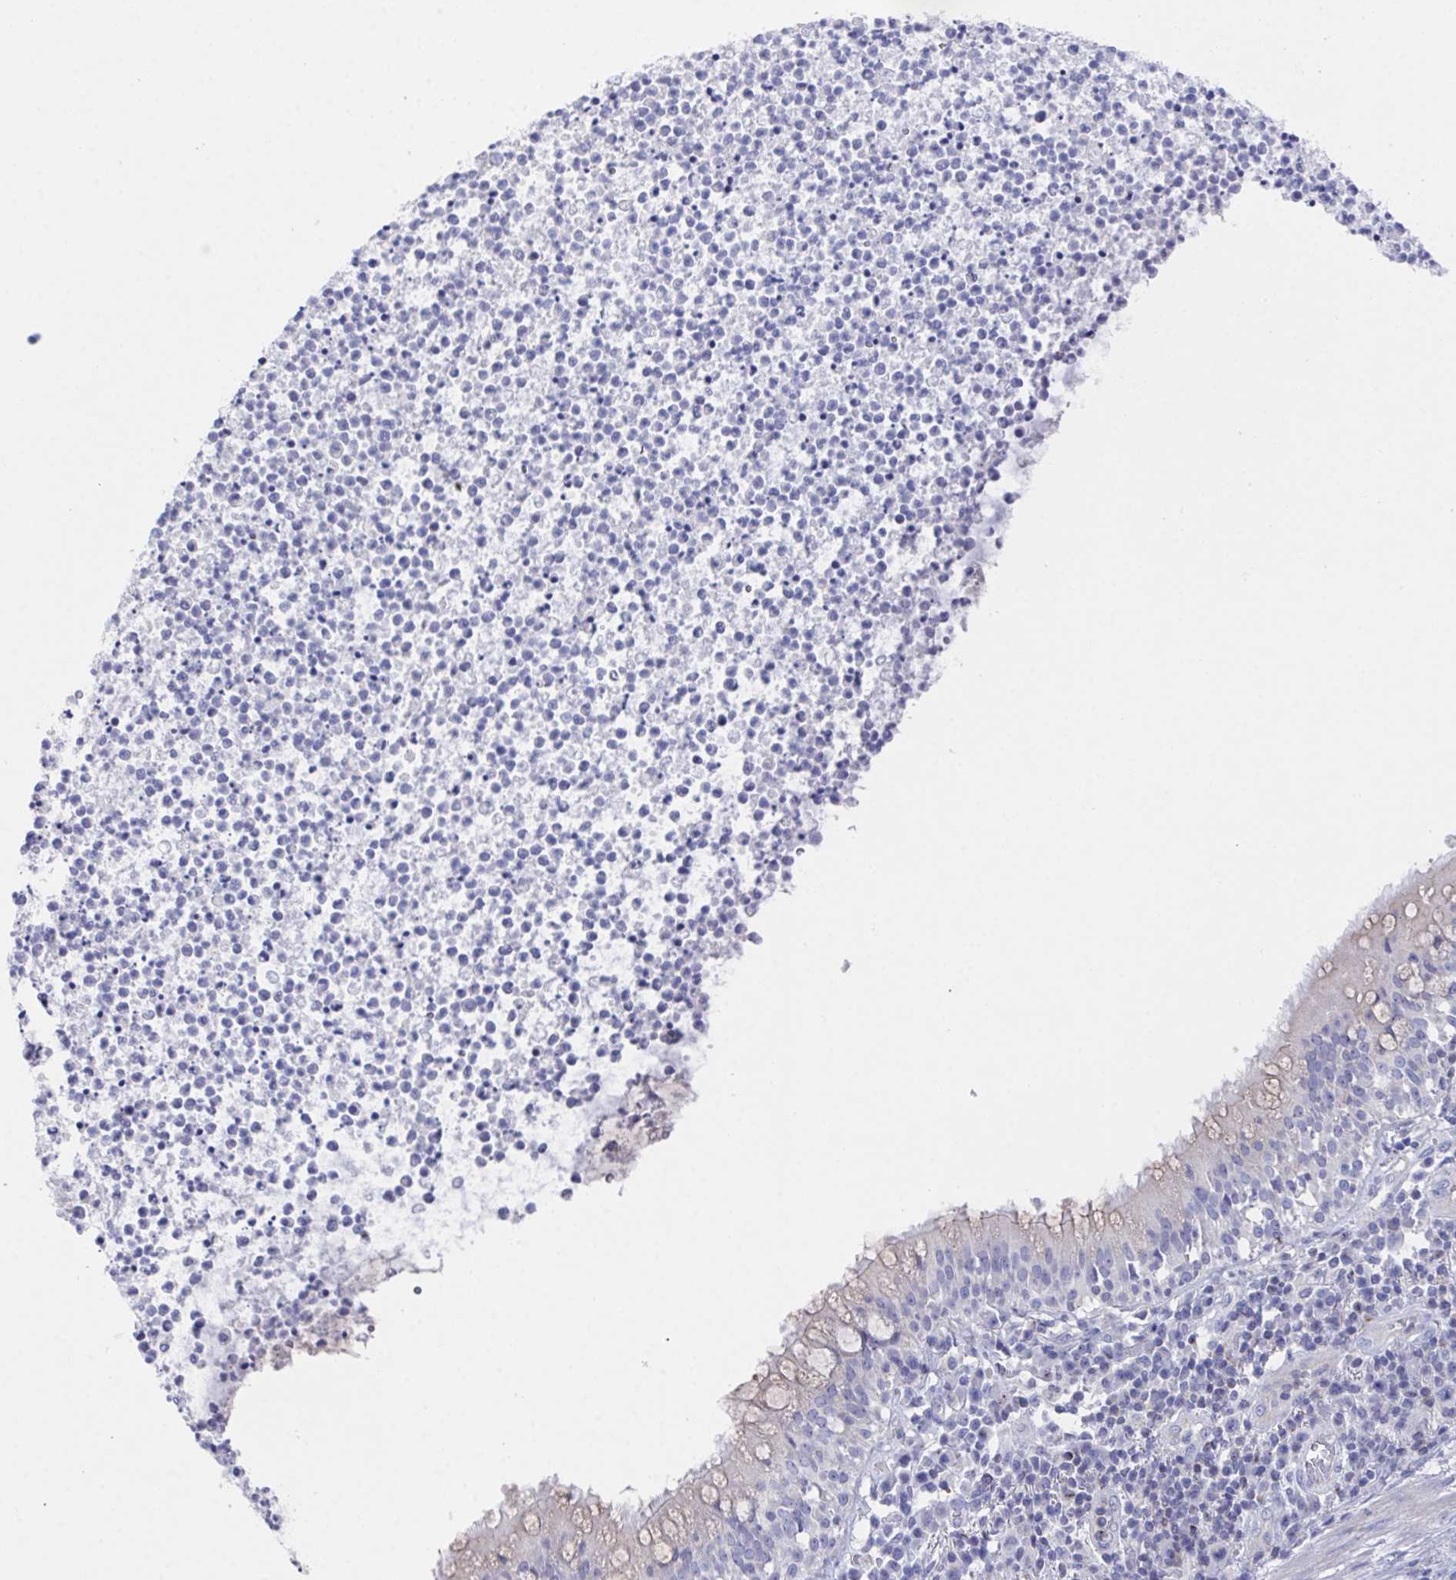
{"staining": {"intensity": "negative", "quantity": "none", "location": "none"}, "tissue": "bronchus", "cell_type": "Respiratory epithelial cells", "image_type": "normal", "snomed": [{"axis": "morphology", "description": "Normal tissue, NOS"}, {"axis": "topography", "description": "Cartilage tissue"}, {"axis": "topography", "description": "Bronchus"}], "caption": "Human bronchus stained for a protein using immunohistochemistry (IHC) demonstrates no positivity in respiratory epithelial cells.", "gene": "PRG3", "patient": {"sex": "male", "age": 56}}